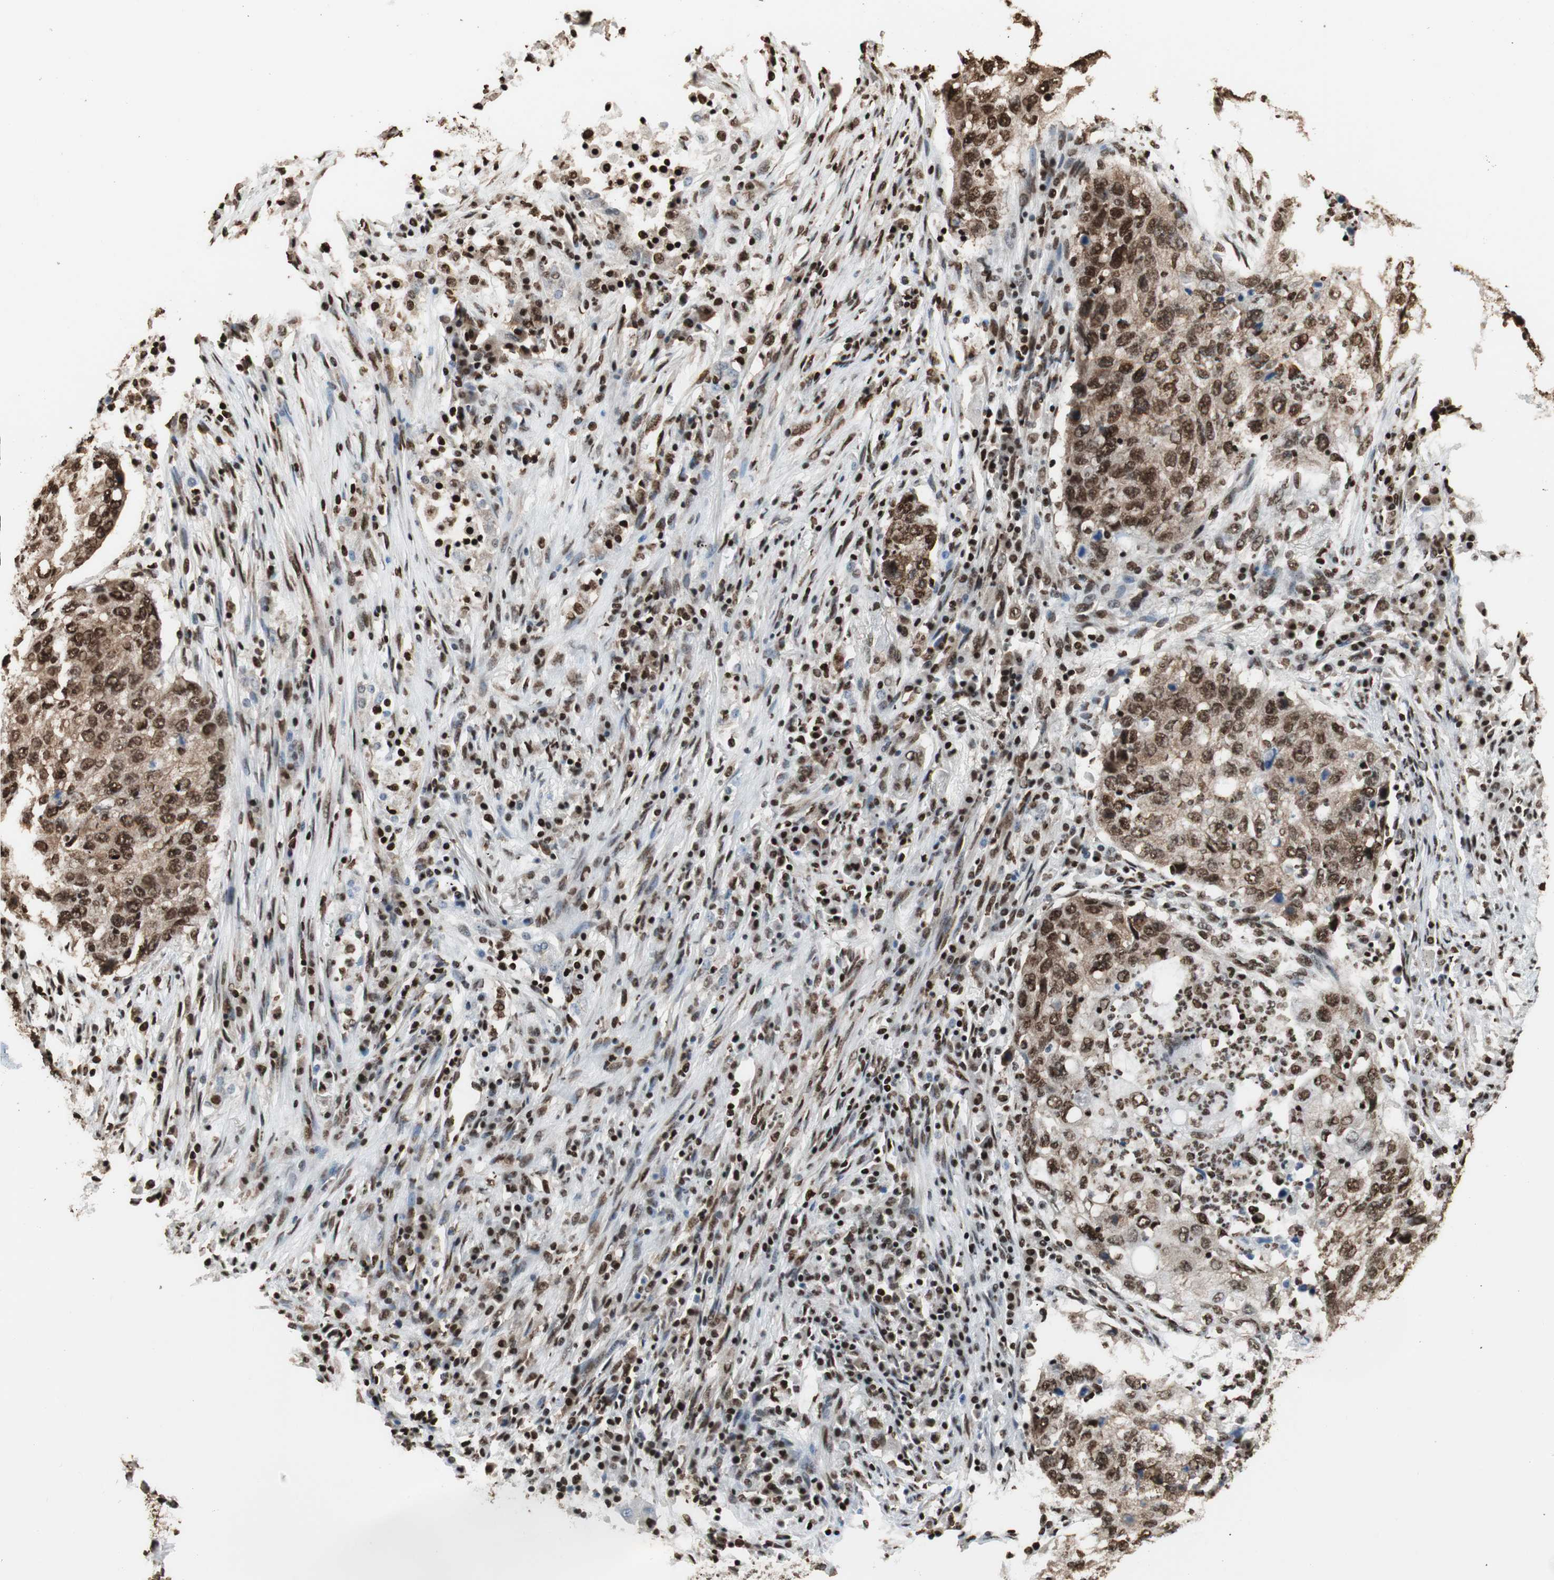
{"staining": {"intensity": "strong", "quantity": ">75%", "location": "nuclear"}, "tissue": "lung cancer", "cell_type": "Tumor cells", "image_type": "cancer", "snomed": [{"axis": "morphology", "description": "Squamous cell carcinoma, NOS"}, {"axis": "topography", "description": "Lung"}], "caption": "Lung cancer (squamous cell carcinoma) stained with DAB (3,3'-diaminobenzidine) immunohistochemistry exhibits high levels of strong nuclear positivity in approximately >75% of tumor cells.", "gene": "HNRNPA2B1", "patient": {"sex": "female", "age": 63}}